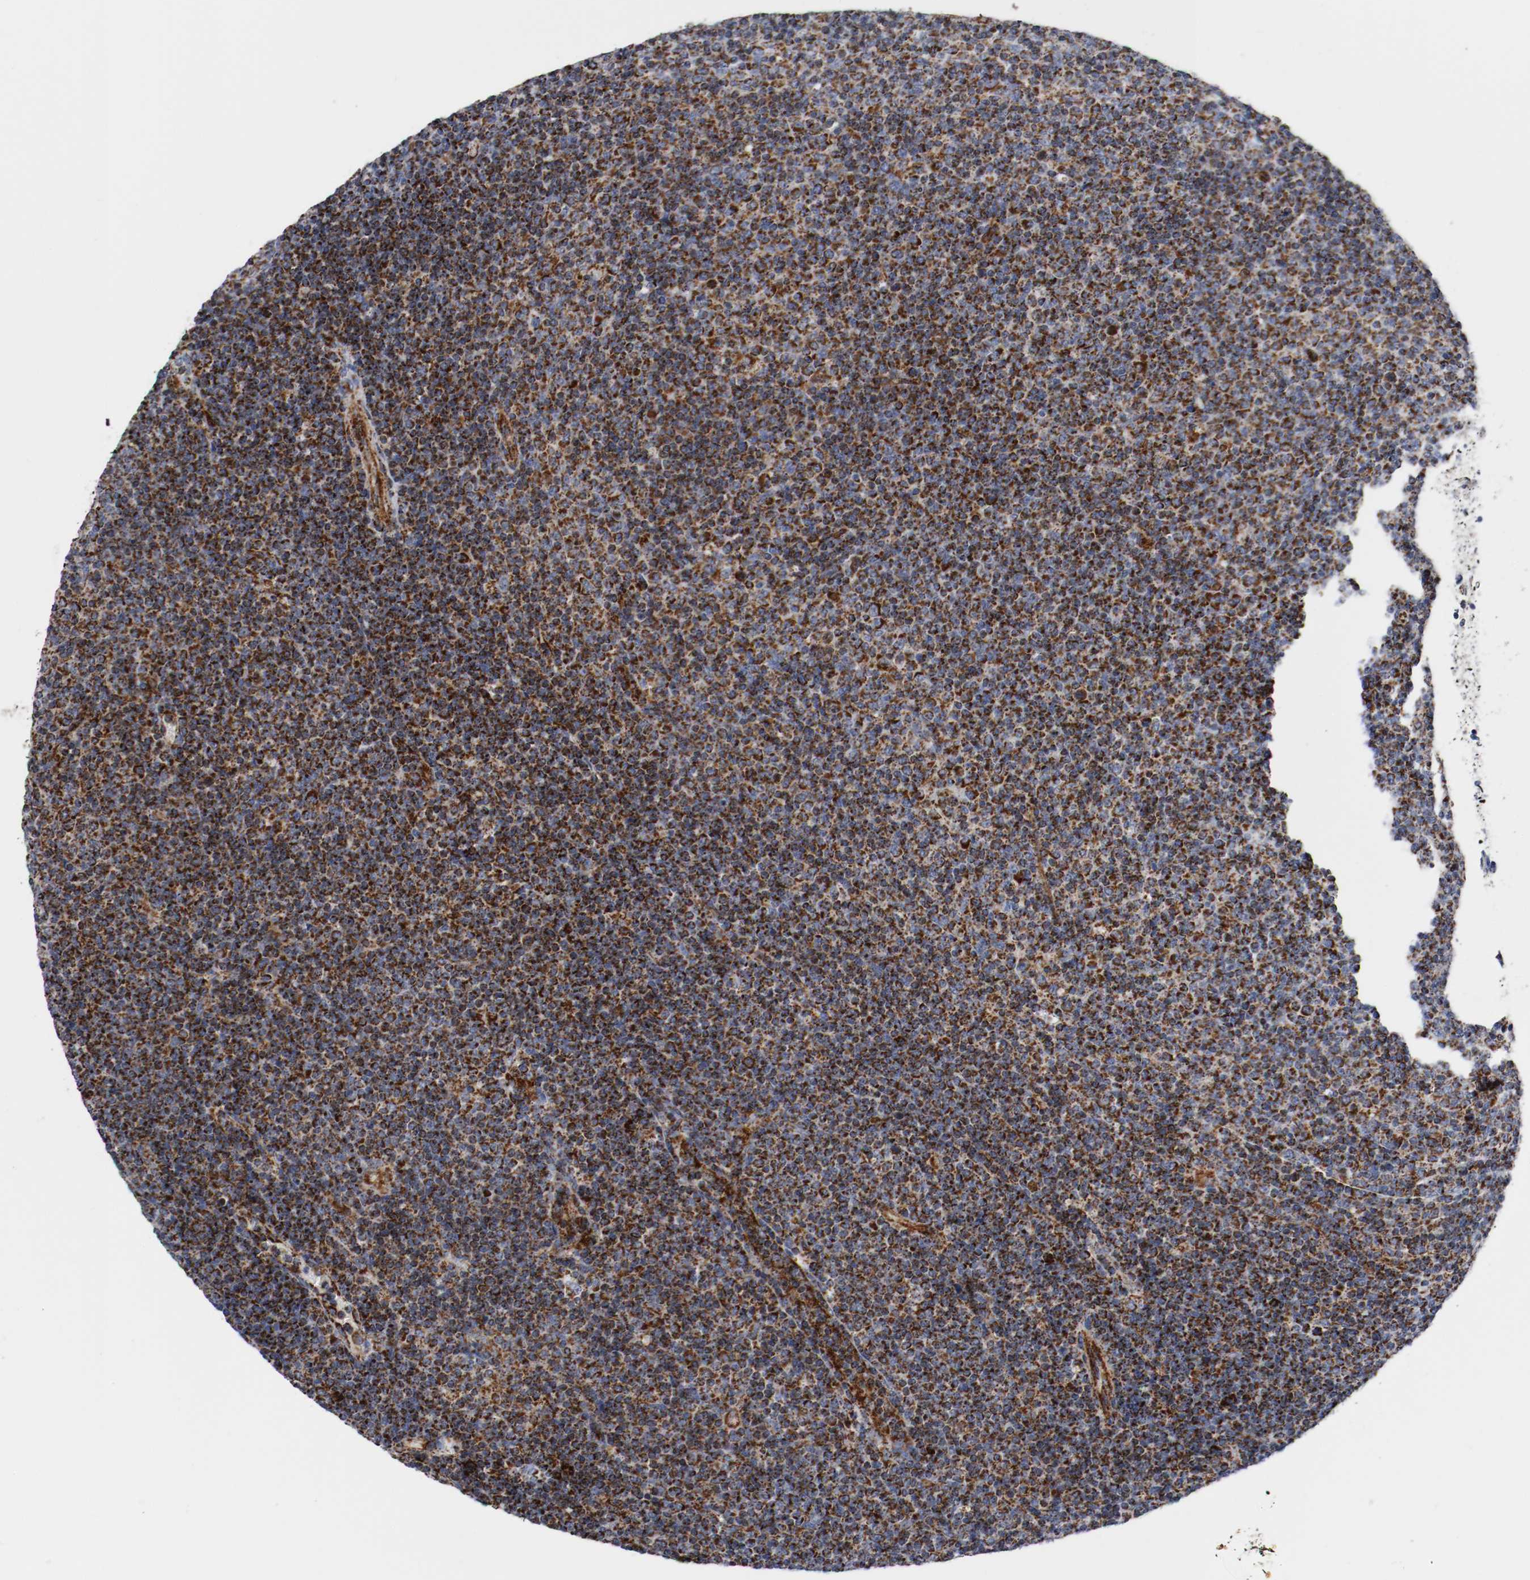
{"staining": {"intensity": "strong", "quantity": ">75%", "location": "cytoplasmic/membranous"}, "tissue": "lymphoma", "cell_type": "Tumor cells", "image_type": "cancer", "snomed": [{"axis": "morphology", "description": "Malignant lymphoma, non-Hodgkin's type, Low grade"}, {"axis": "topography", "description": "Lymph node"}], "caption": "Brown immunohistochemical staining in human lymphoma displays strong cytoplasmic/membranous positivity in approximately >75% of tumor cells. (DAB (3,3'-diaminobenzidine) IHC with brightfield microscopy, high magnification).", "gene": "TUBD1", "patient": {"sex": "male", "age": 70}}